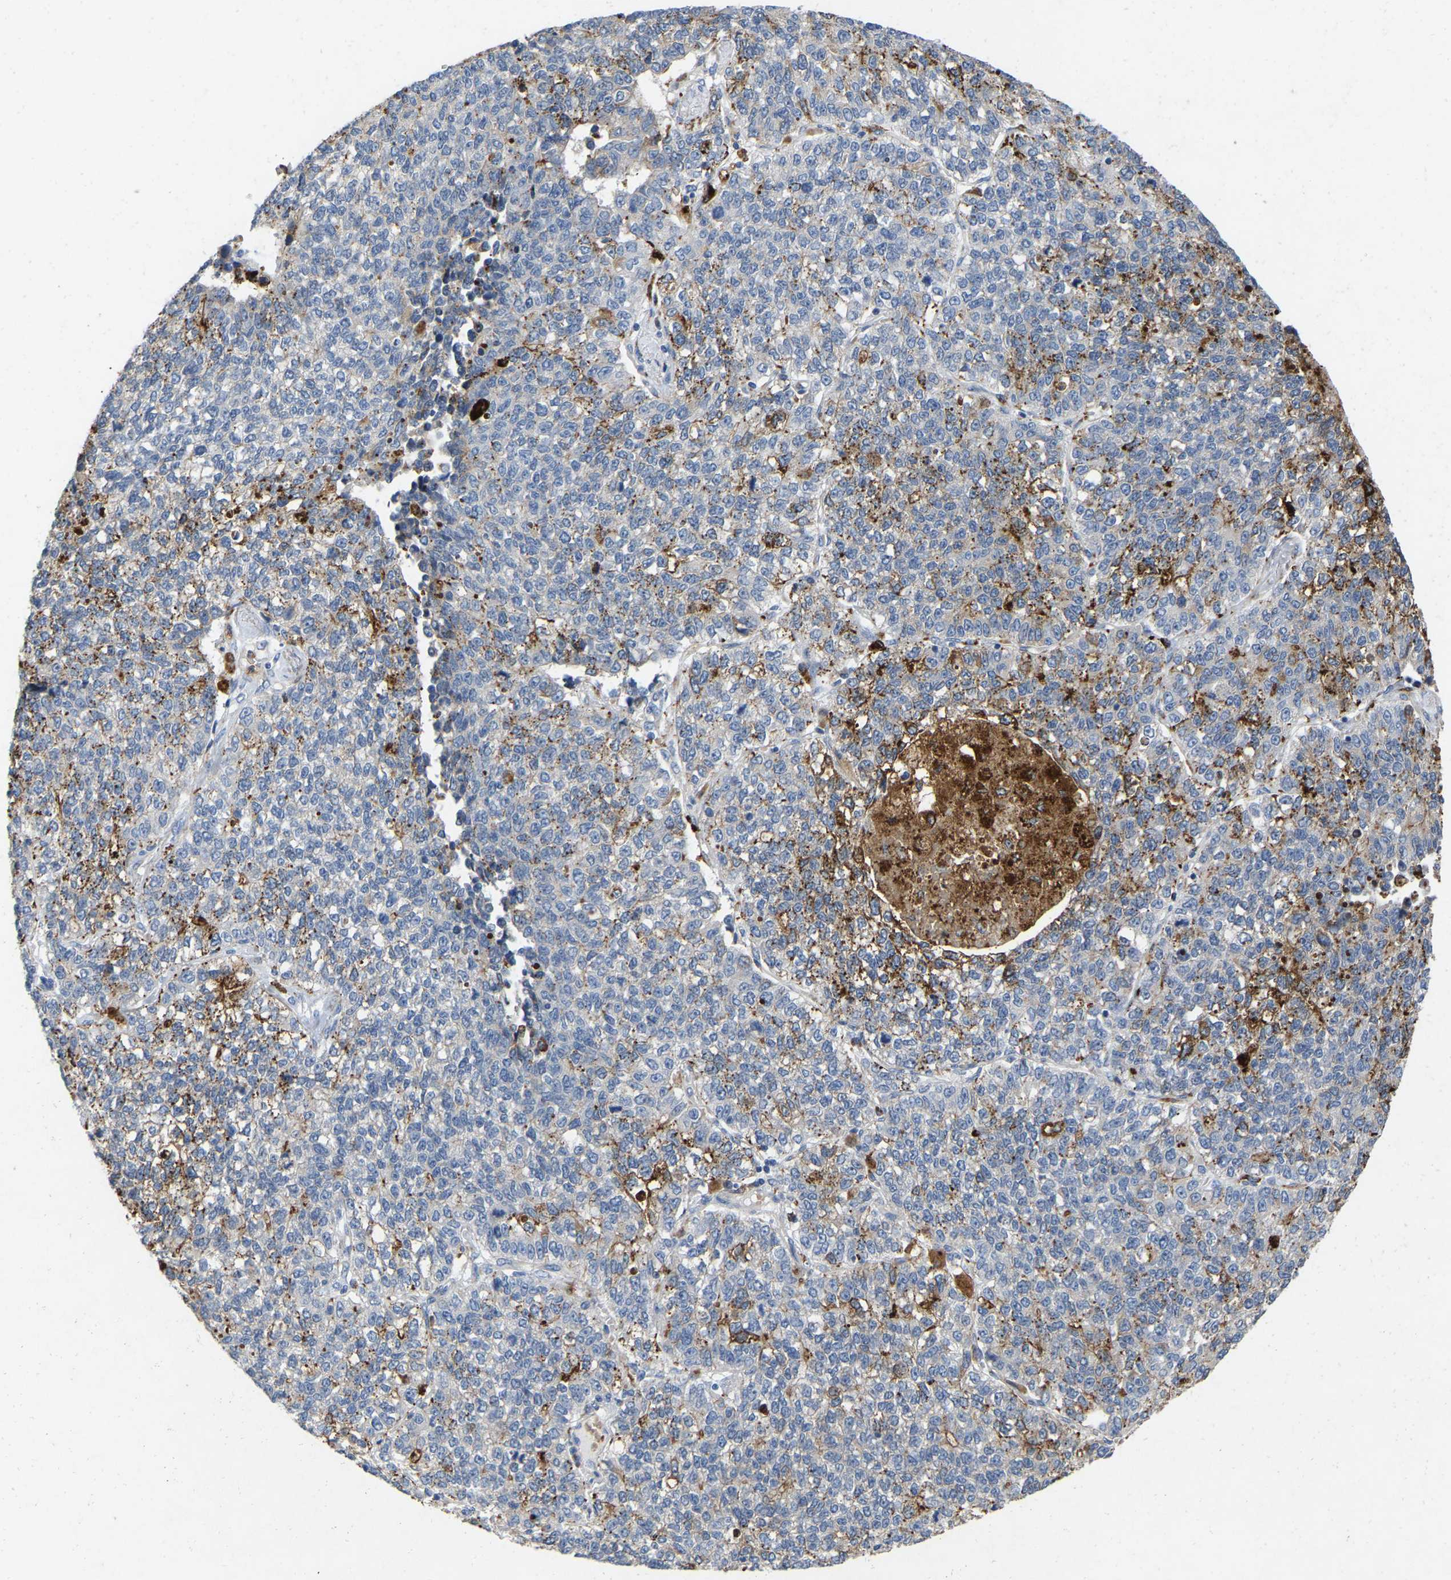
{"staining": {"intensity": "moderate", "quantity": "<25%", "location": "cytoplasmic/membranous"}, "tissue": "lung cancer", "cell_type": "Tumor cells", "image_type": "cancer", "snomed": [{"axis": "morphology", "description": "Adenocarcinoma, NOS"}, {"axis": "topography", "description": "Lung"}], "caption": "Immunohistochemical staining of lung cancer shows low levels of moderate cytoplasmic/membranous expression in about <25% of tumor cells.", "gene": "RHEB", "patient": {"sex": "male", "age": 49}}